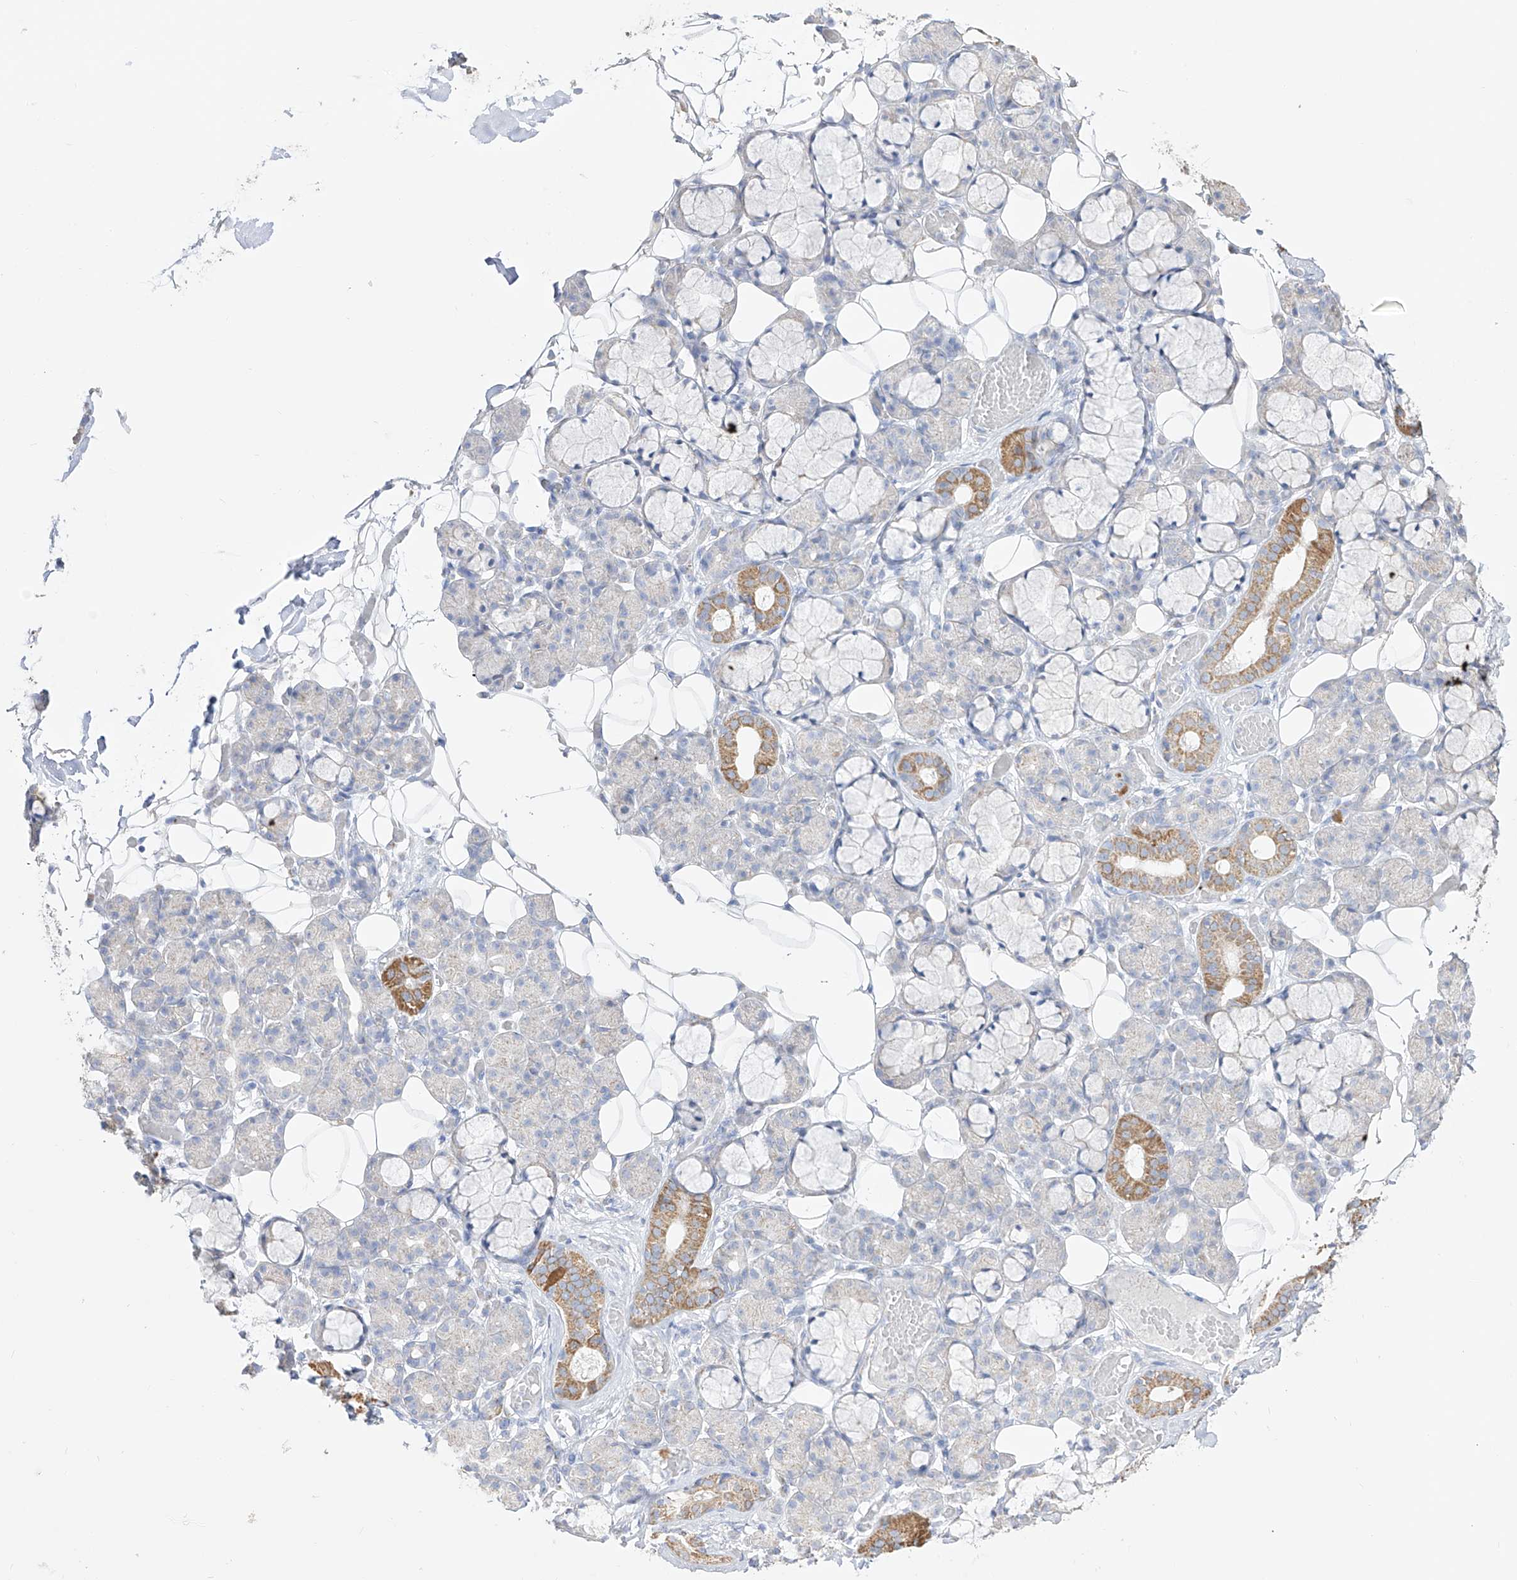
{"staining": {"intensity": "moderate", "quantity": "<25%", "location": "cytoplasmic/membranous"}, "tissue": "salivary gland", "cell_type": "Glandular cells", "image_type": "normal", "snomed": [{"axis": "morphology", "description": "Normal tissue, NOS"}, {"axis": "topography", "description": "Salivary gland"}], "caption": "Unremarkable salivary gland shows moderate cytoplasmic/membranous positivity in approximately <25% of glandular cells, visualized by immunohistochemistry. The protein is shown in brown color, while the nuclei are stained blue.", "gene": "RCHY1", "patient": {"sex": "male", "age": 63}}